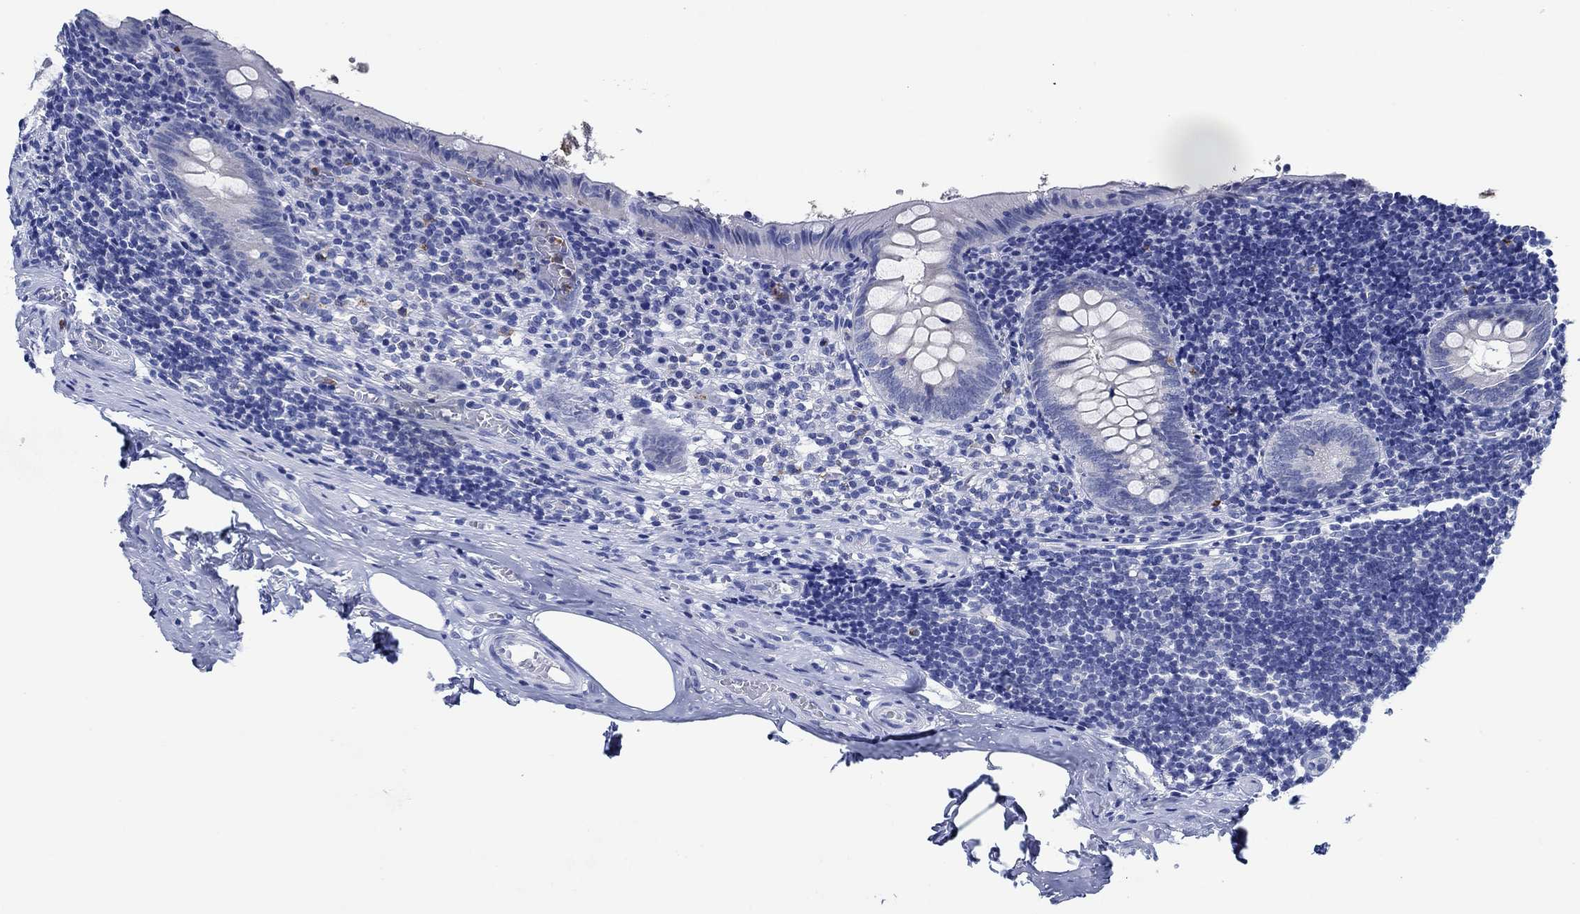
{"staining": {"intensity": "negative", "quantity": "none", "location": "none"}, "tissue": "appendix", "cell_type": "Glandular cells", "image_type": "normal", "snomed": [{"axis": "morphology", "description": "Normal tissue, NOS"}, {"axis": "topography", "description": "Appendix"}], "caption": "Appendix stained for a protein using IHC reveals no staining glandular cells.", "gene": "ZNF671", "patient": {"sex": "female", "age": 23}}